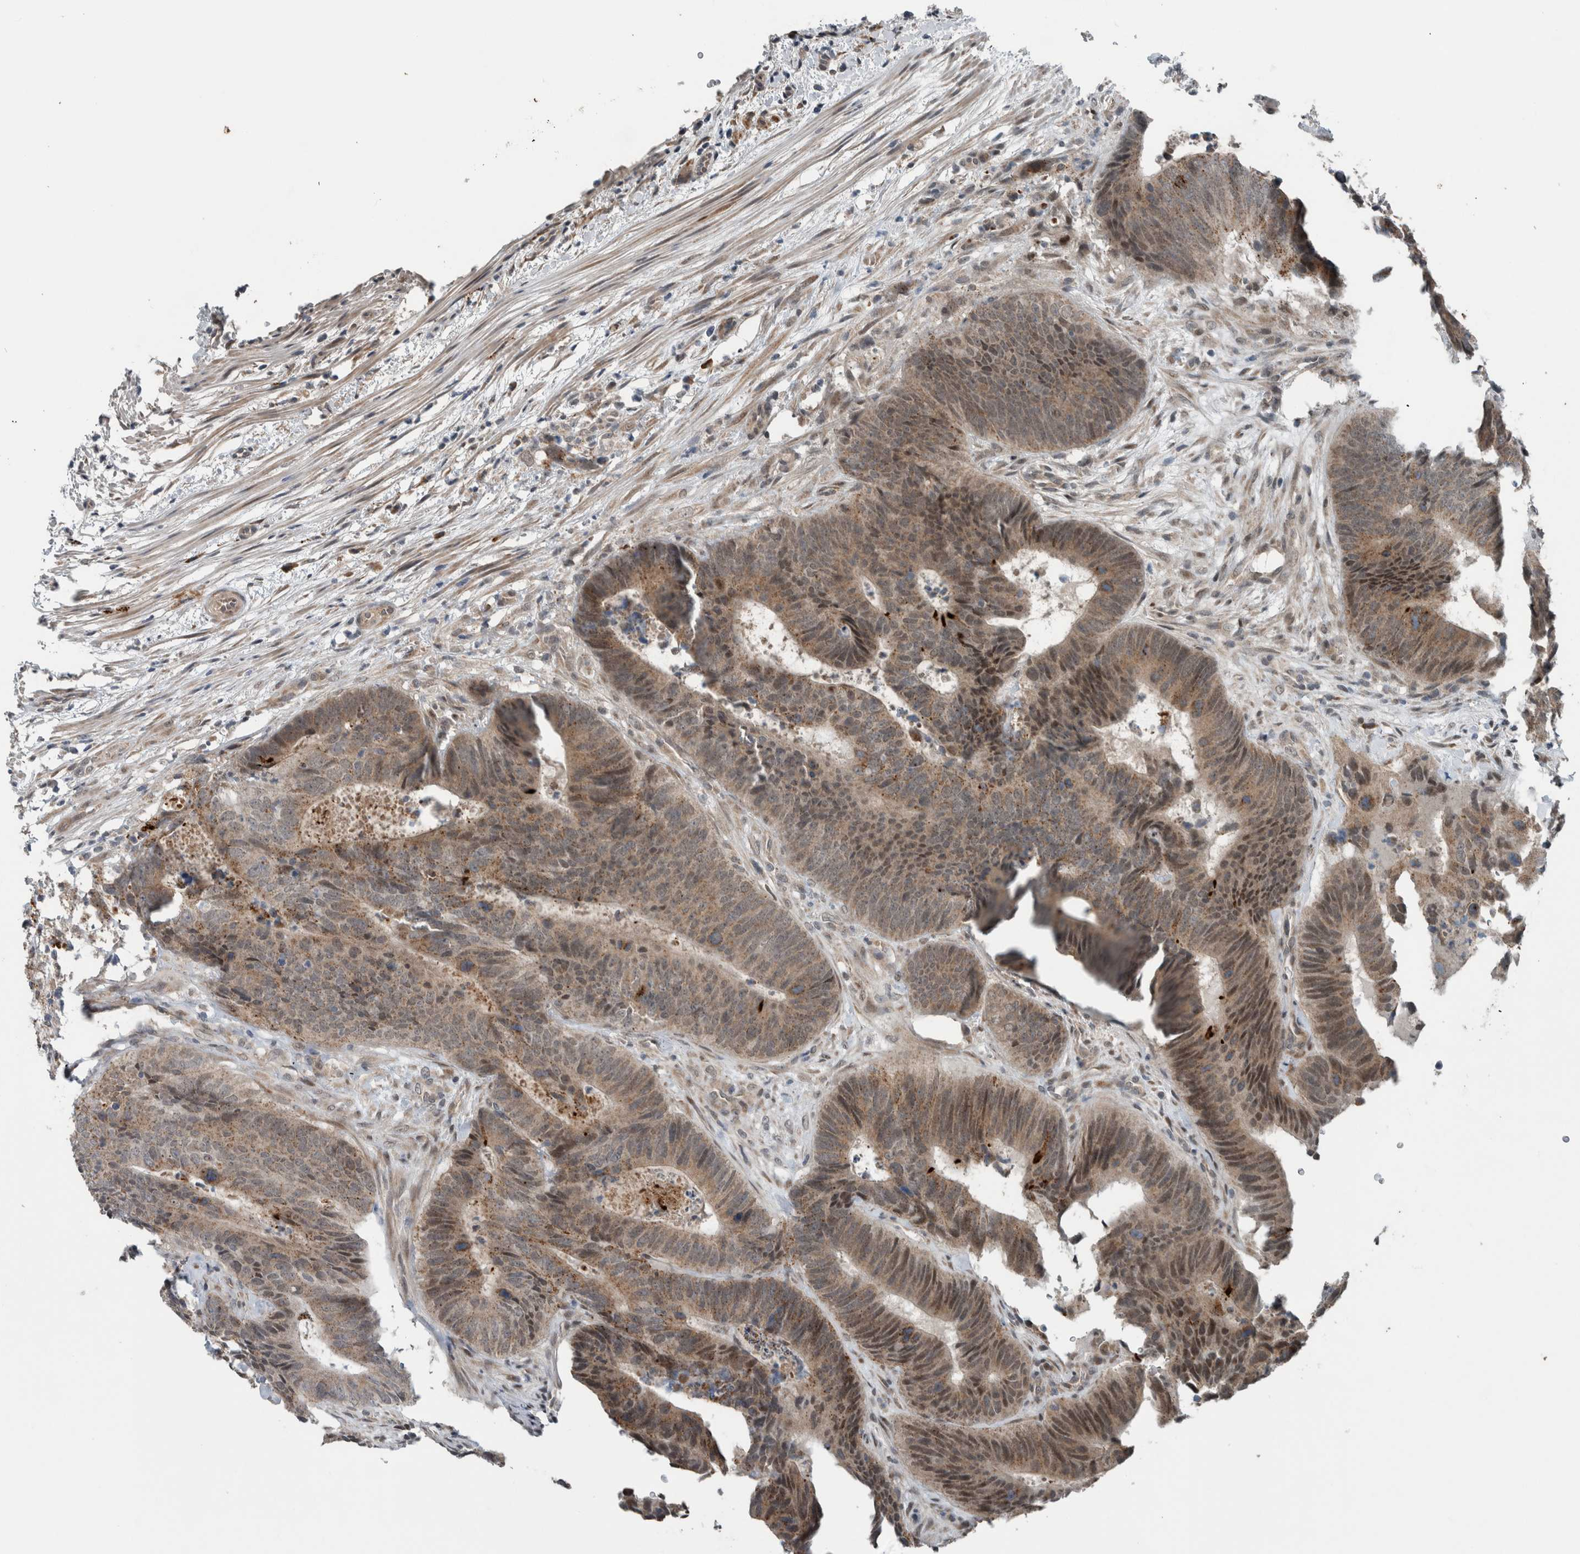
{"staining": {"intensity": "weak", "quantity": ">75%", "location": "cytoplasmic/membranous,nuclear"}, "tissue": "colorectal cancer", "cell_type": "Tumor cells", "image_type": "cancer", "snomed": [{"axis": "morphology", "description": "Adenocarcinoma, NOS"}, {"axis": "topography", "description": "Colon"}], "caption": "Colorectal cancer (adenocarcinoma) stained with a brown dye demonstrates weak cytoplasmic/membranous and nuclear positive staining in approximately >75% of tumor cells.", "gene": "GBA2", "patient": {"sex": "male", "age": 56}}